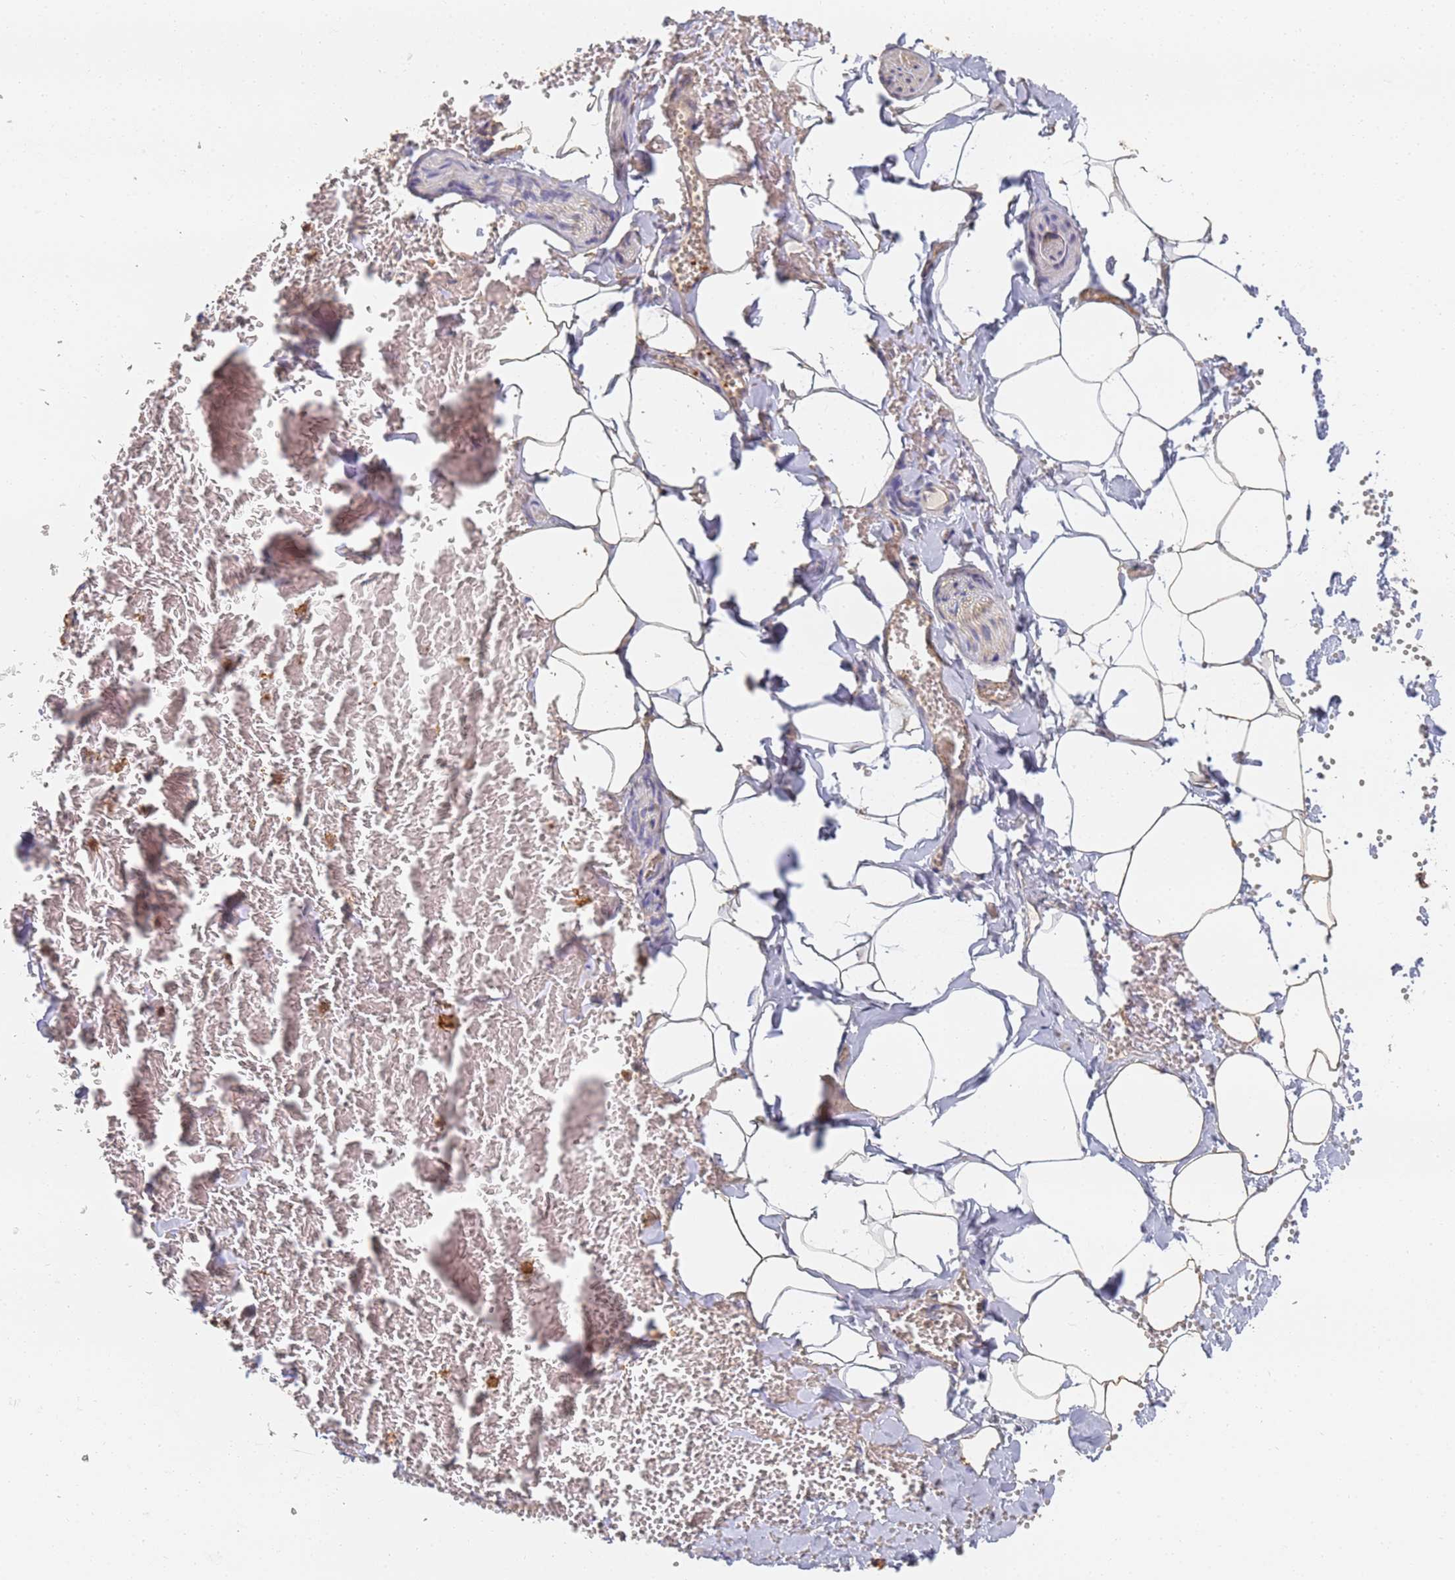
{"staining": {"intensity": "negative", "quantity": "none", "location": "none"}, "tissue": "adipose tissue", "cell_type": "Adipocytes", "image_type": "normal", "snomed": [{"axis": "morphology", "description": "Normal tissue, NOS"}, {"axis": "topography", "description": "Gallbladder"}, {"axis": "topography", "description": "Peripheral nerve tissue"}], "caption": "A photomicrograph of adipose tissue stained for a protein reveals no brown staining in adipocytes. The staining is performed using DAB brown chromogen with nuclei counter-stained in using hematoxylin.", "gene": "BIN2", "patient": {"sex": "male", "age": 38}}